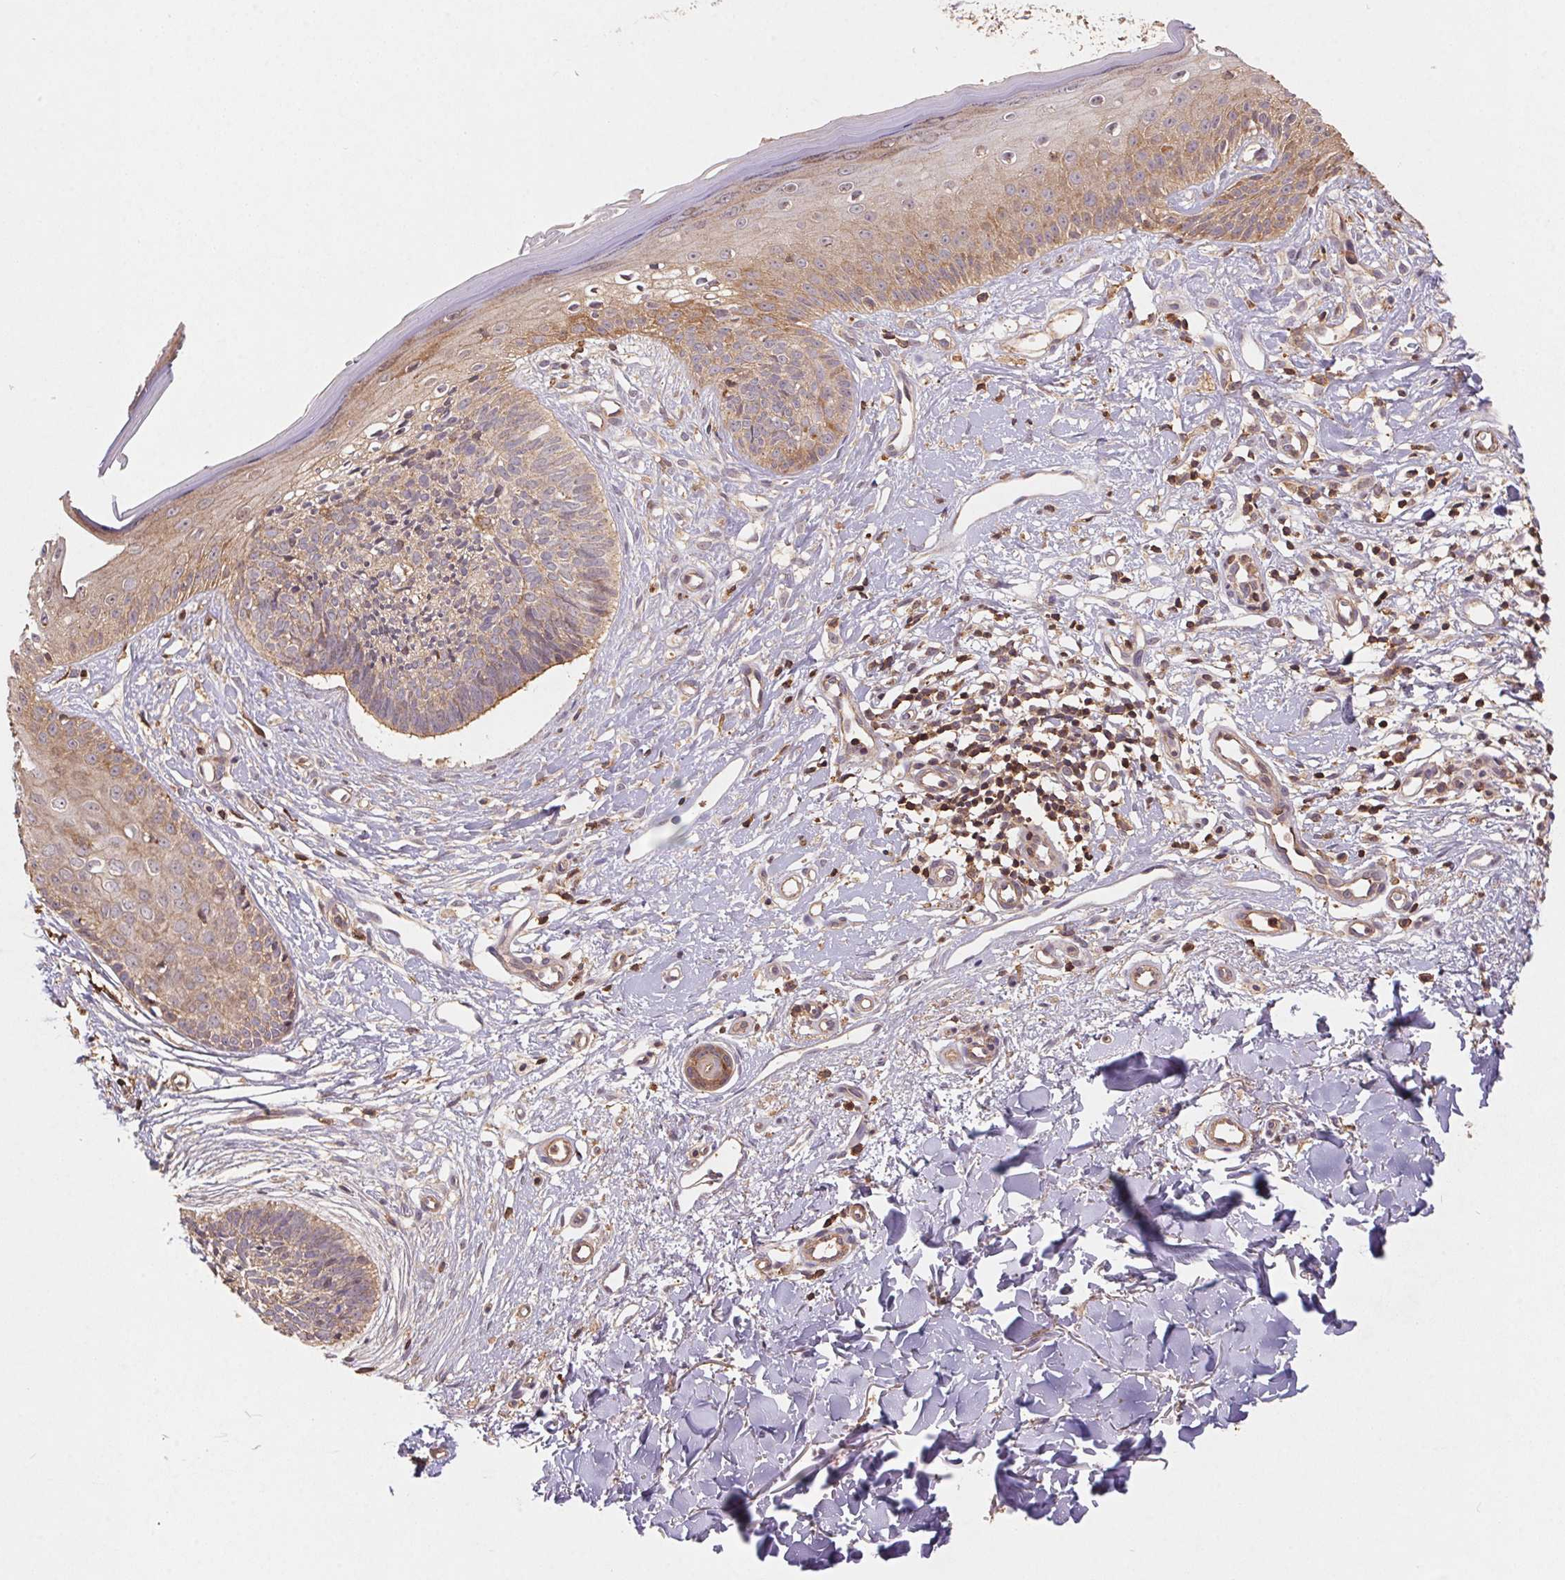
{"staining": {"intensity": "negative", "quantity": "none", "location": "none"}, "tissue": "skin cancer", "cell_type": "Tumor cells", "image_type": "cancer", "snomed": [{"axis": "morphology", "description": "Basal cell carcinoma"}, {"axis": "topography", "description": "Skin"}], "caption": "This is a photomicrograph of immunohistochemistry (IHC) staining of skin cancer (basal cell carcinoma), which shows no expression in tumor cells. (Brightfield microscopy of DAB immunohistochemistry at high magnification).", "gene": "ATG10", "patient": {"sex": "male", "age": 51}}